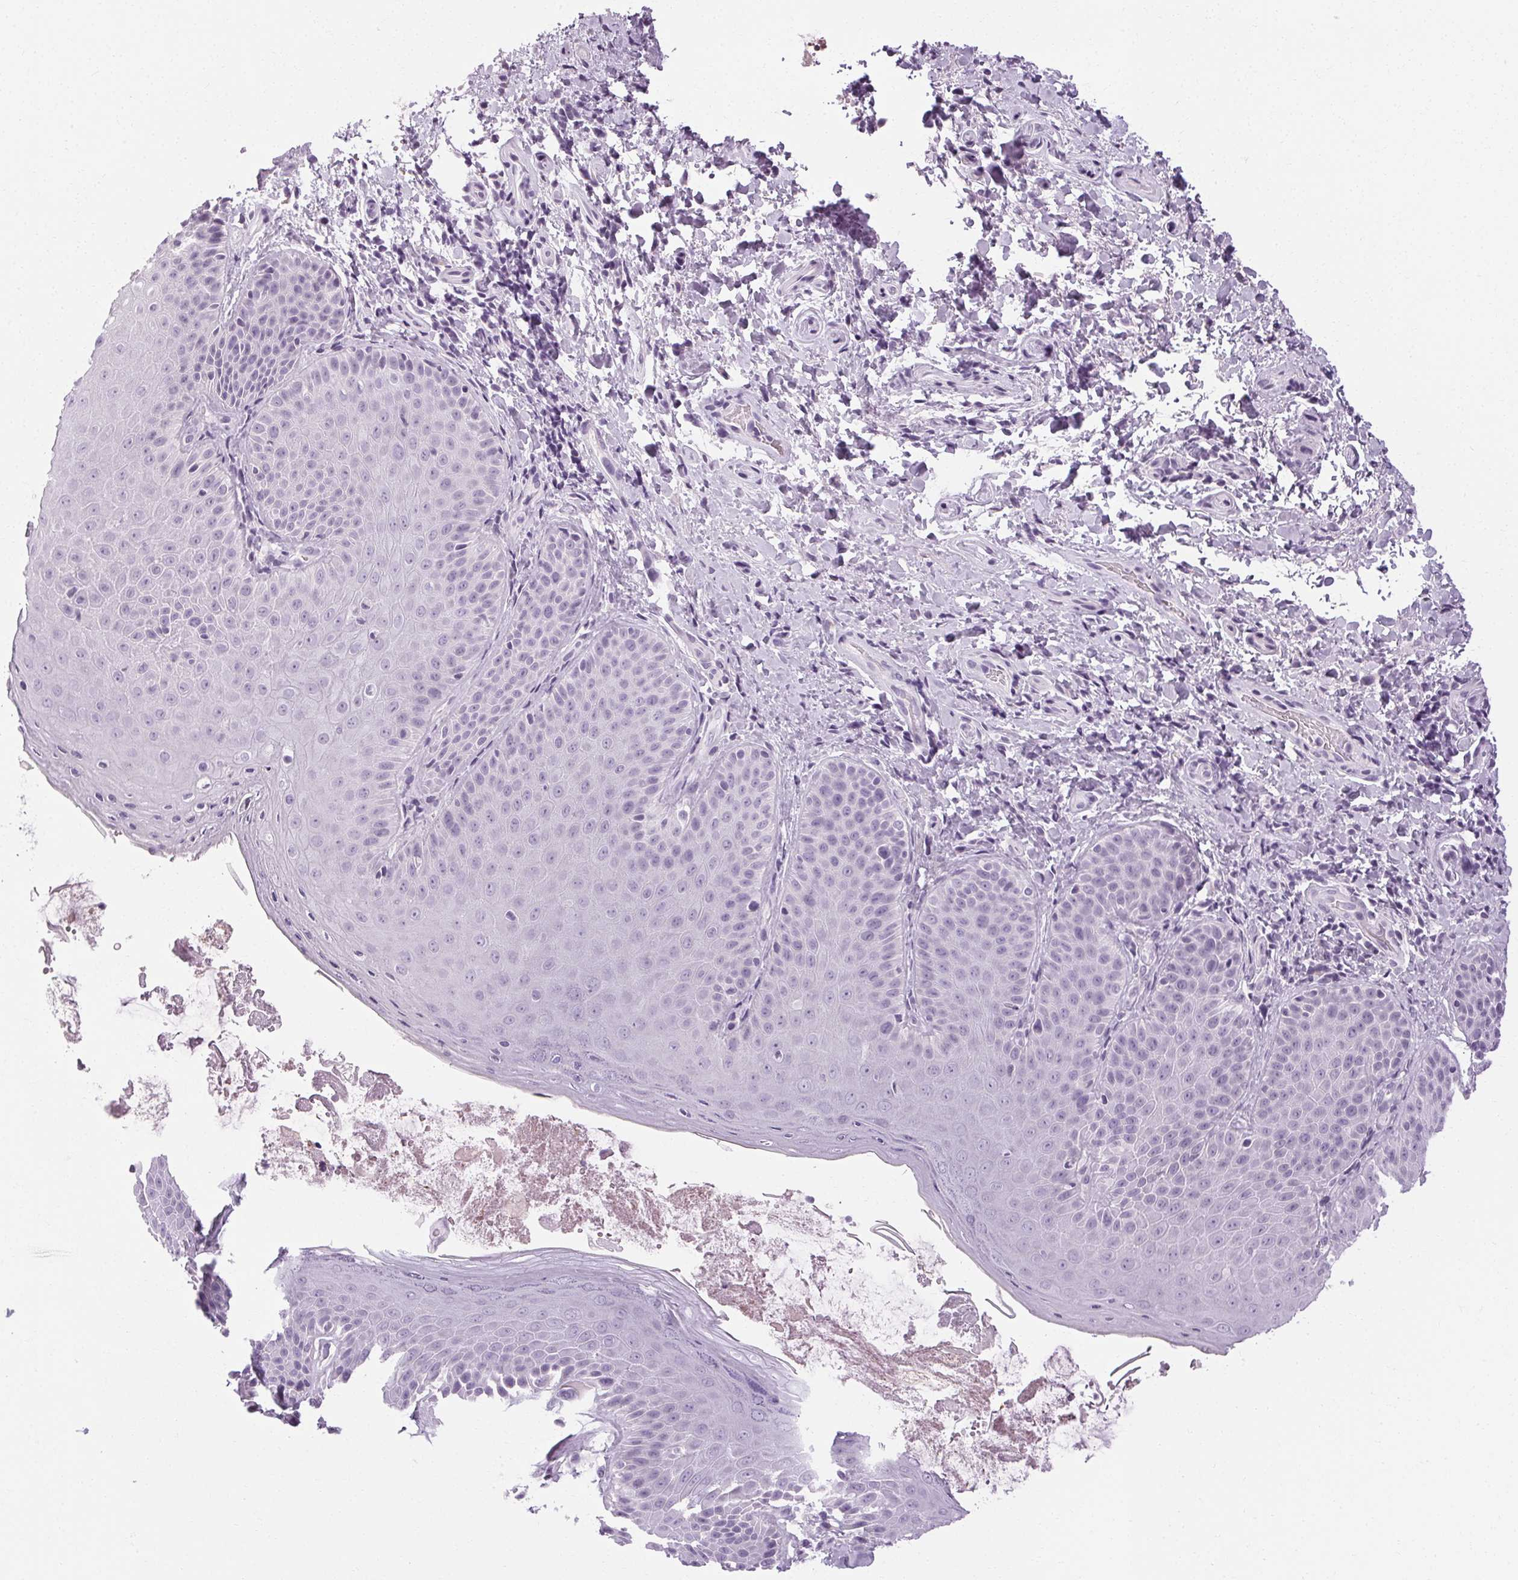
{"staining": {"intensity": "negative", "quantity": "none", "location": "none"}, "tissue": "skin", "cell_type": "Epidermal cells", "image_type": "normal", "snomed": [{"axis": "morphology", "description": "Normal tissue, NOS"}, {"axis": "topography", "description": "Anal"}, {"axis": "topography", "description": "Peripheral nerve tissue"}], "caption": "Immunohistochemical staining of benign human skin displays no significant staining in epidermal cells. The staining was performed using DAB (3,3'-diaminobenzidine) to visualize the protein expression in brown, while the nuclei were stained in blue with hematoxylin (Magnification: 20x).", "gene": "POMC", "patient": {"sex": "male", "age": 51}}